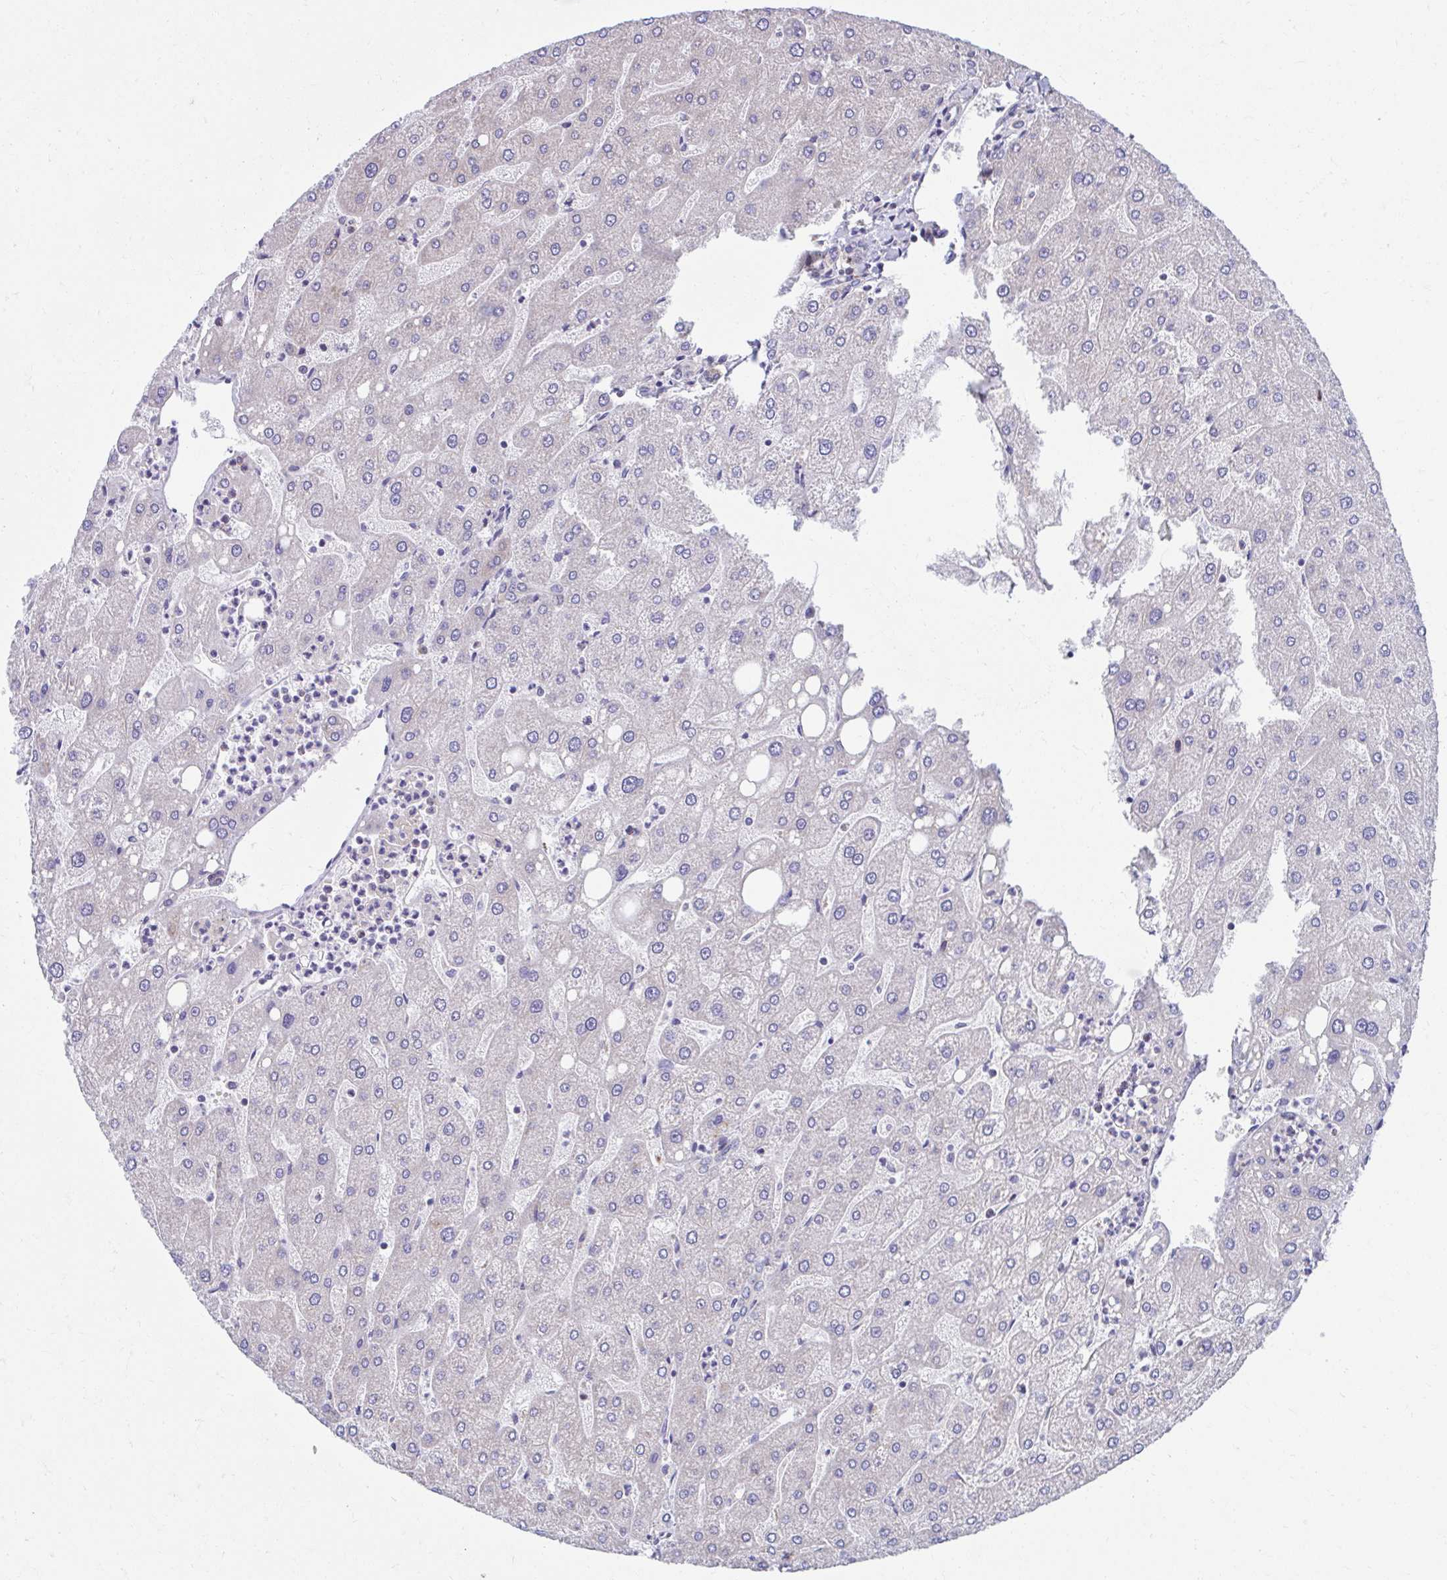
{"staining": {"intensity": "negative", "quantity": "none", "location": "none"}, "tissue": "liver", "cell_type": "Cholangiocytes", "image_type": "normal", "snomed": [{"axis": "morphology", "description": "Normal tissue, NOS"}, {"axis": "topography", "description": "Liver"}], "caption": "An IHC photomicrograph of unremarkable liver is shown. There is no staining in cholangiocytes of liver. (DAB (3,3'-diaminobenzidine) IHC visualized using brightfield microscopy, high magnification).", "gene": "ZNF778", "patient": {"sex": "male", "age": 67}}